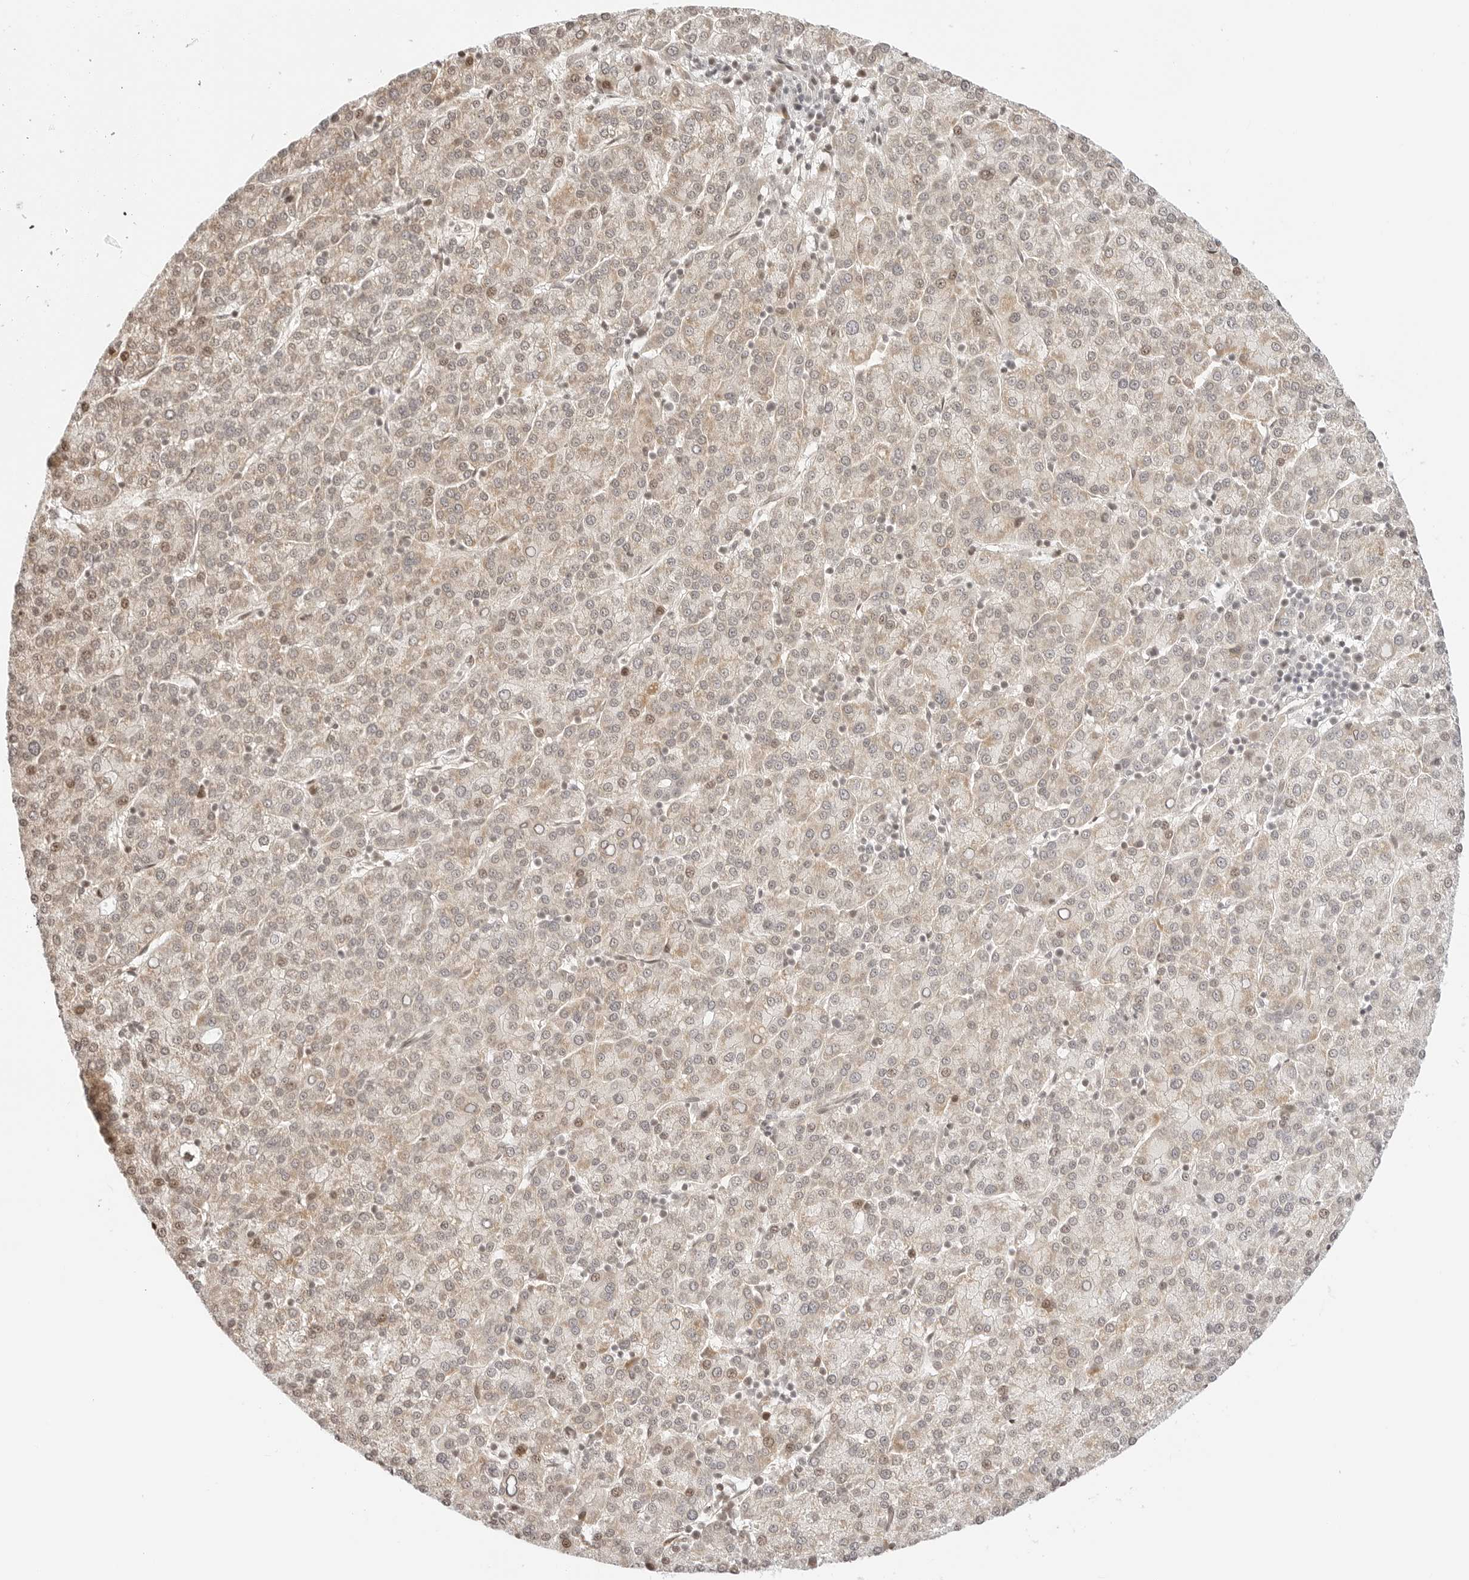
{"staining": {"intensity": "weak", "quantity": "<25%", "location": "nuclear"}, "tissue": "liver cancer", "cell_type": "Tumor cells", "image_type": "cancer", "snomed": [{"axis": "morphology", "description": "Carcinoma, Hepatocellular, NOS"}, {"axis": "topography", "description": "Liver"}], "caption": "Immunohistochemistry (IHC) image of neoplastic tissue: liver hepatocellular carcinoma stained with DAB exhibits no significant protein staining in tumor cells.", "gene": "RPS6KL1", "patient": {"sex": "female", "age": 58}}